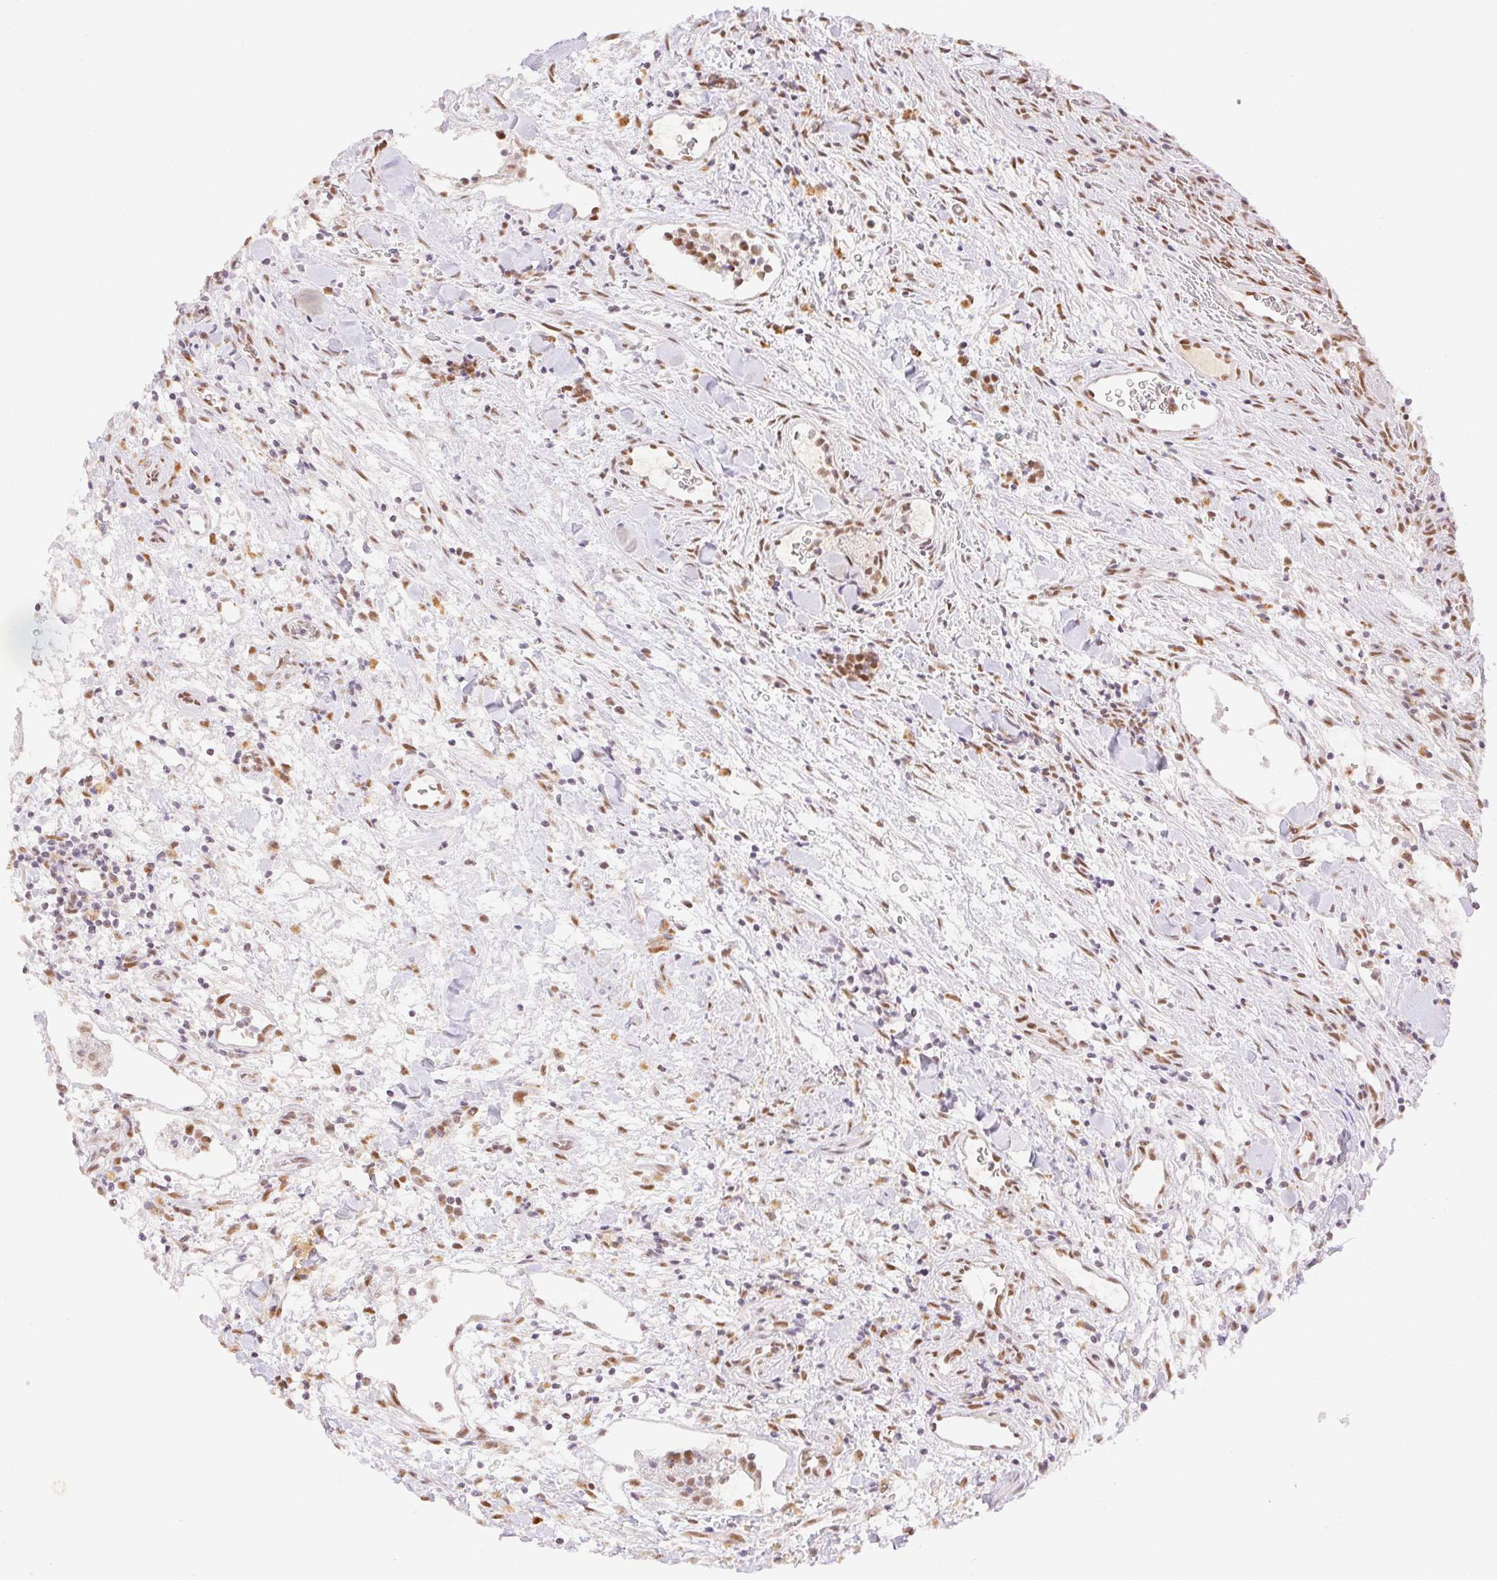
{"staining": {"intensity": "moderate", "quantity": "<25%", "location": "nuclear"}, "tissue": "lymphoma", "cell_type": "Tumor cells", "image_type": "cancer", "snomed": [{"axis": "morphology", "description": "Malignant lymphoma, non-Hodgkin's type, High grade"}, {"axis": "topography", "description": "Small intestine"}], "caption": "Moderate nuclear positivity for a protein is identified in approximately <25% of tumor cells of high-grade malignant lymphoma, non-Hodgkin's type using IHC.", "gene": "H2AZ2", "patient": {"sex": "female", "age": 56}}